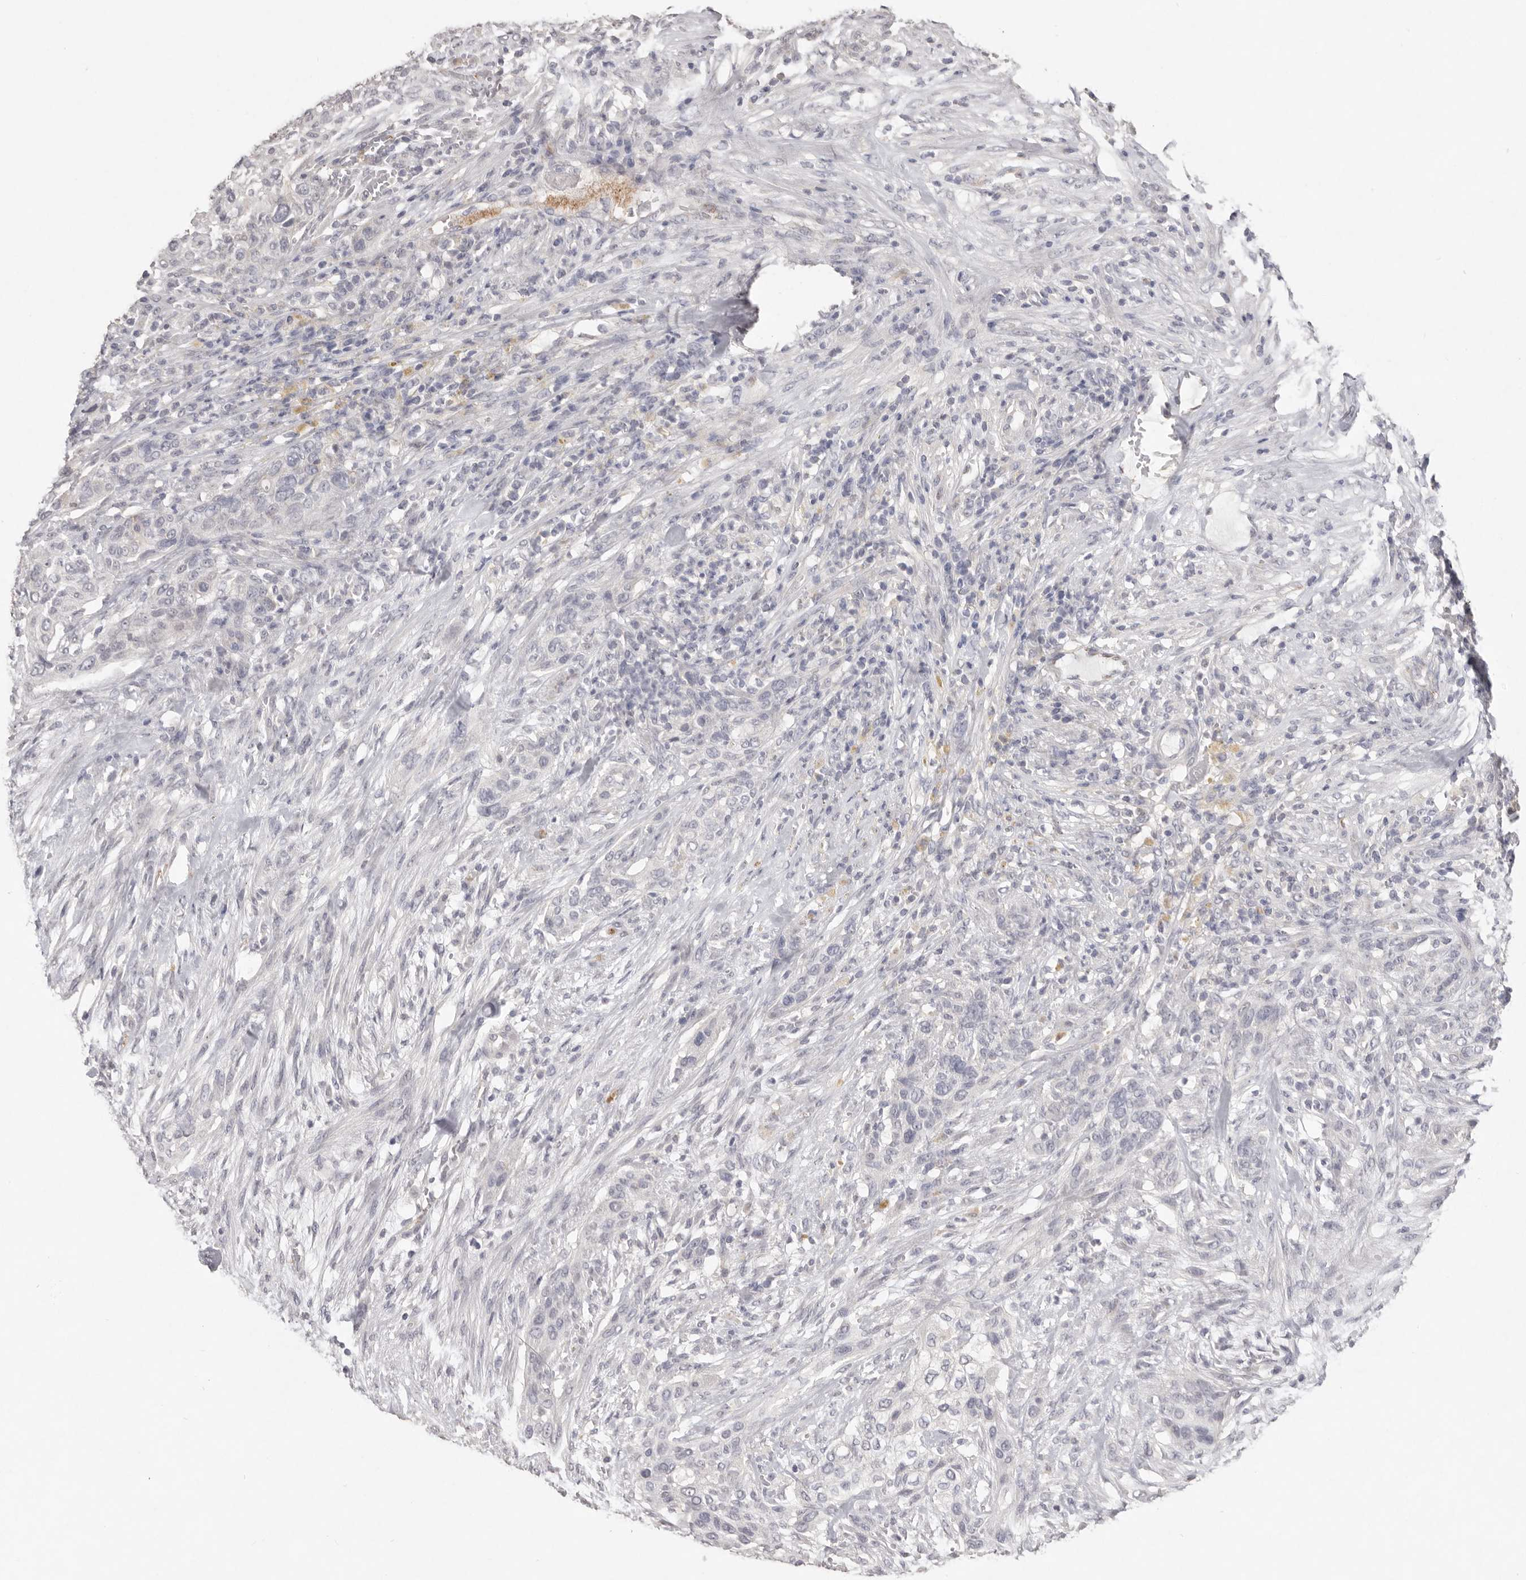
{"staining": {"intensity": "negative", "quantity": "none", "location": "none"}, "tissue": "urothelial cancer", "cell_type": "Tumor cells", "image_type": "cancer", "snomed": [{"axis": "morphology", "description": "Urothelial carcinoma, High grade"}, {"axis": "topography", "description": "Urinary bladder"}], "caption": "A micrograph of urothelial carcinoma (high-grade) stained for a protein demonstrates no brown staining in tumor cells.", "gene": "ZYG11B", "patient": {"sex": "male", "age": 35}}